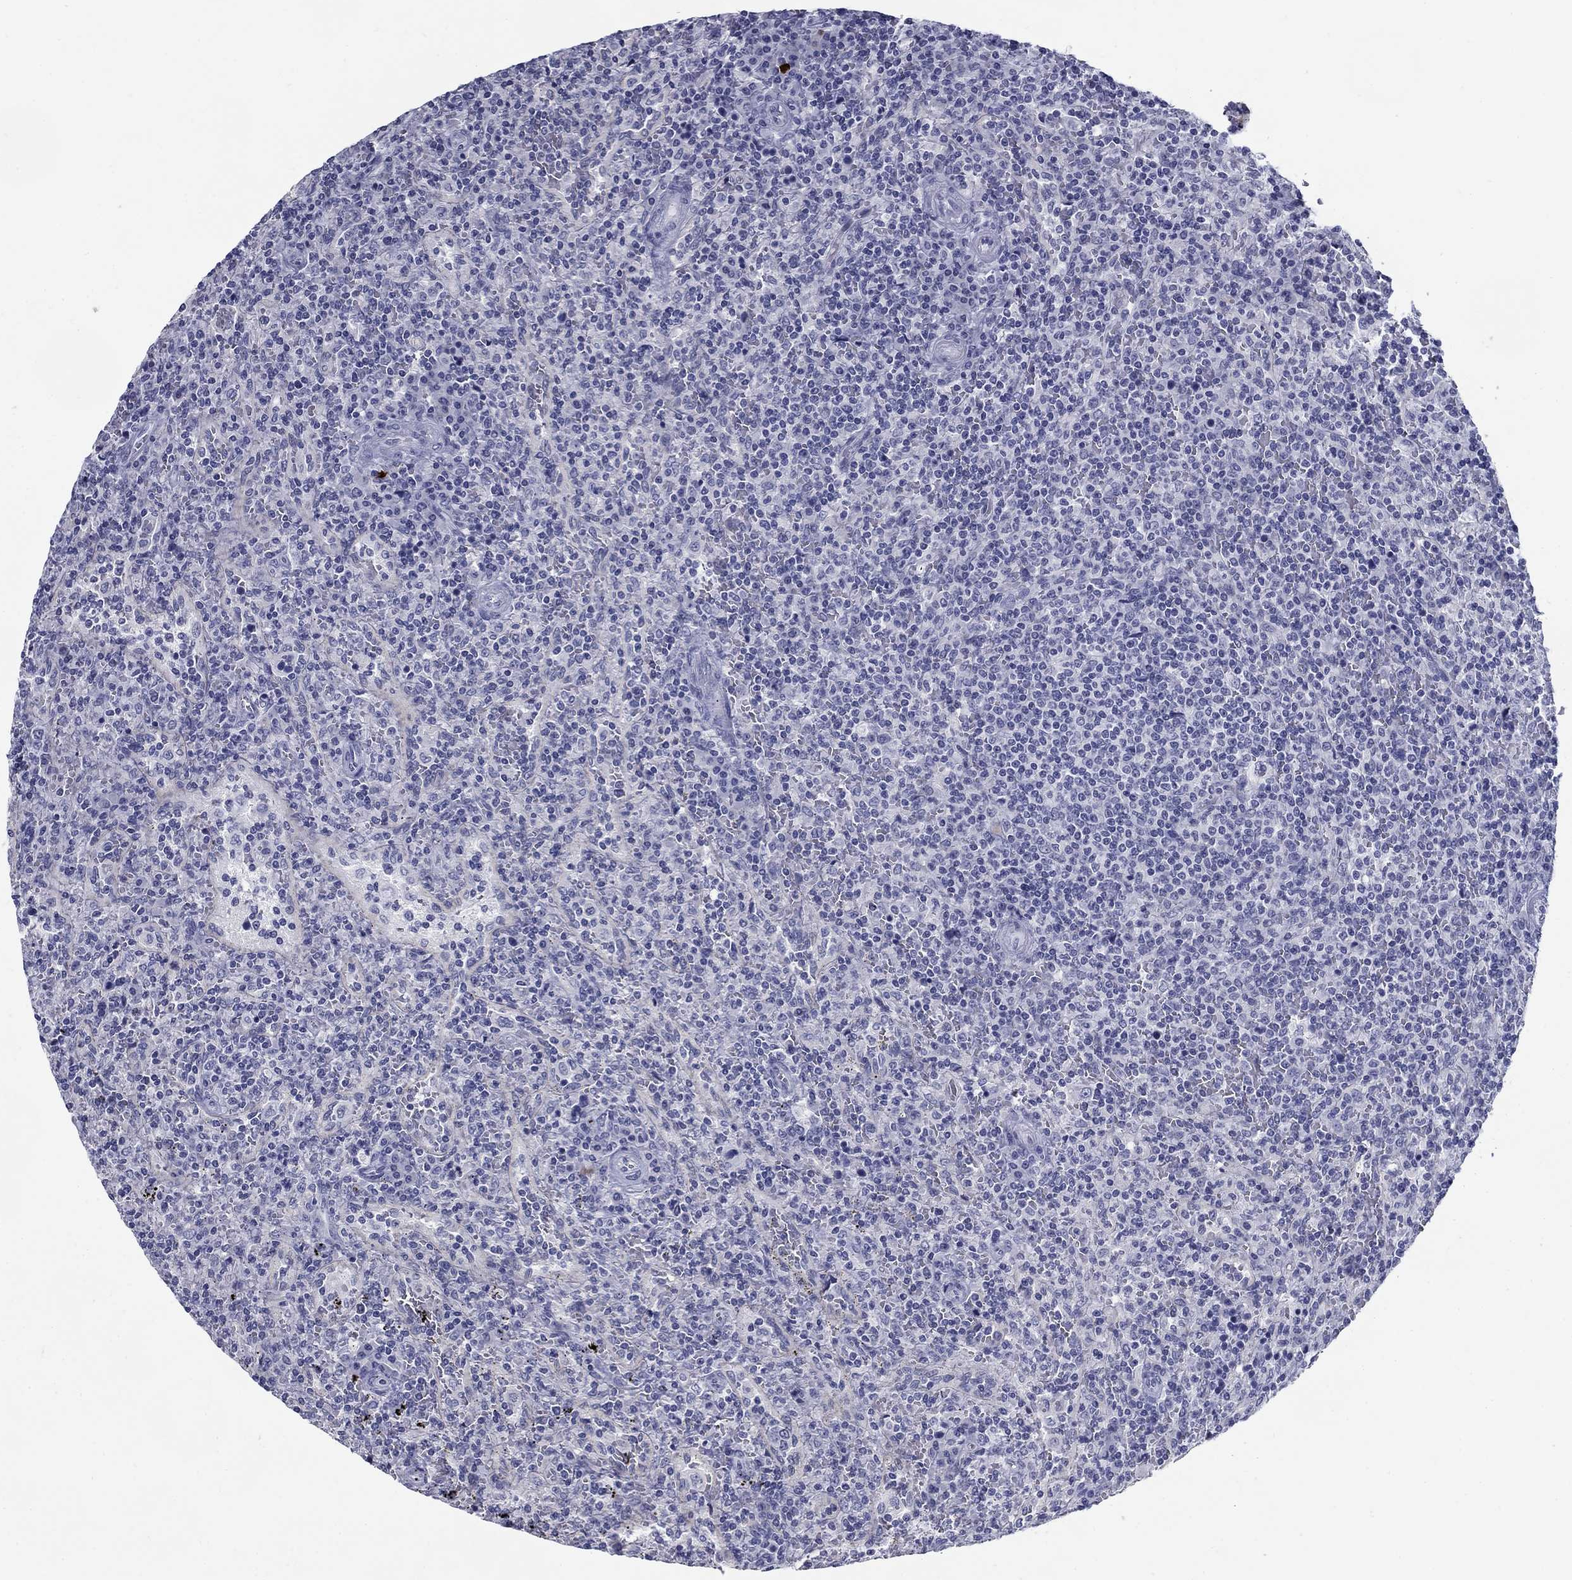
{"staining": {"intensity": "negative", "quantity": "none", "location": "none"}, "tissue": "lymphoma", "cell_type": "Tumor cells", "image_type": "cancer", "snomed": [{"axis": "morphology", "description": "Malignant lymphoma, non-Hodgkin's type, Low grade"}, {"axis": "topography", "description": "Spleen"}], "caption": "DAB (3,3'-diaminobenzidine) immunohistochemical staining of lymphoma displays no significant expression in tumor cells.", "gene": "C4orf19", "patient": {"sex": "male", "age": 62}}